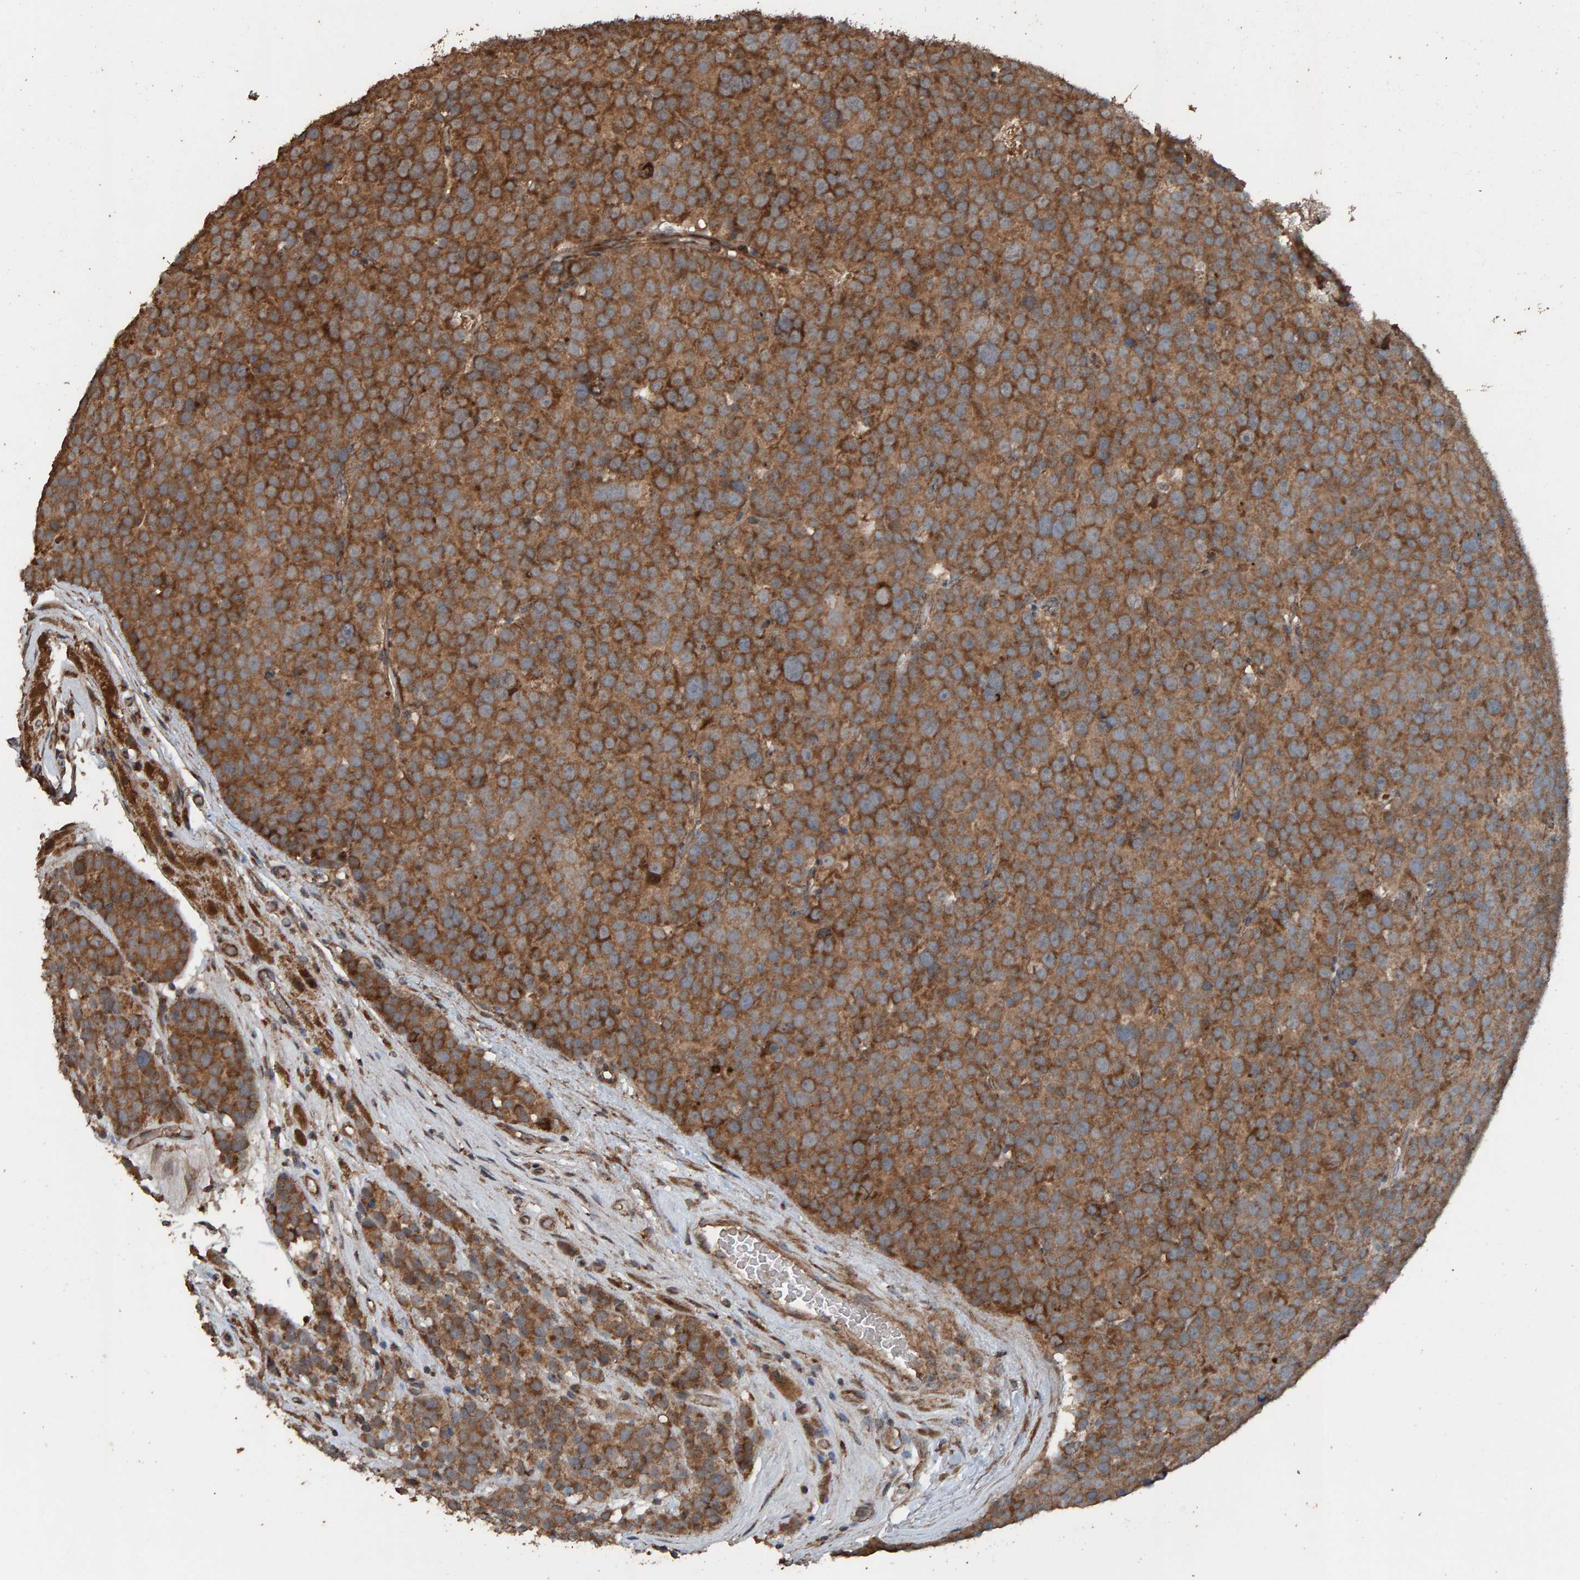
{"staining": {"intensity": "moderate", "quantity": ">75%", "location": "cytoplasmic/membranous"}, "tissue": "testis cancer", "cell_type": "Tumor cells", "image_type": "cancer", "snomed": [{"axis": "morphology", "description": "Seminoma, NOS"}, {"axis": "topography", "description": "Testis"}], "caption": "Testis cancer (seminoma) tissue reveals moderate cytoplasmic/membranous expression in approximately >75% of tumor cells, visualized by immunohistochemistry. (Stains: DAB (3,3'-diaminobenzidine) in brown, nuclei in blue, Microscopy: brightfield microscopy at high magnification).", "gene": "DUS1L", "patient": {"sex": "male", "age": 71}}